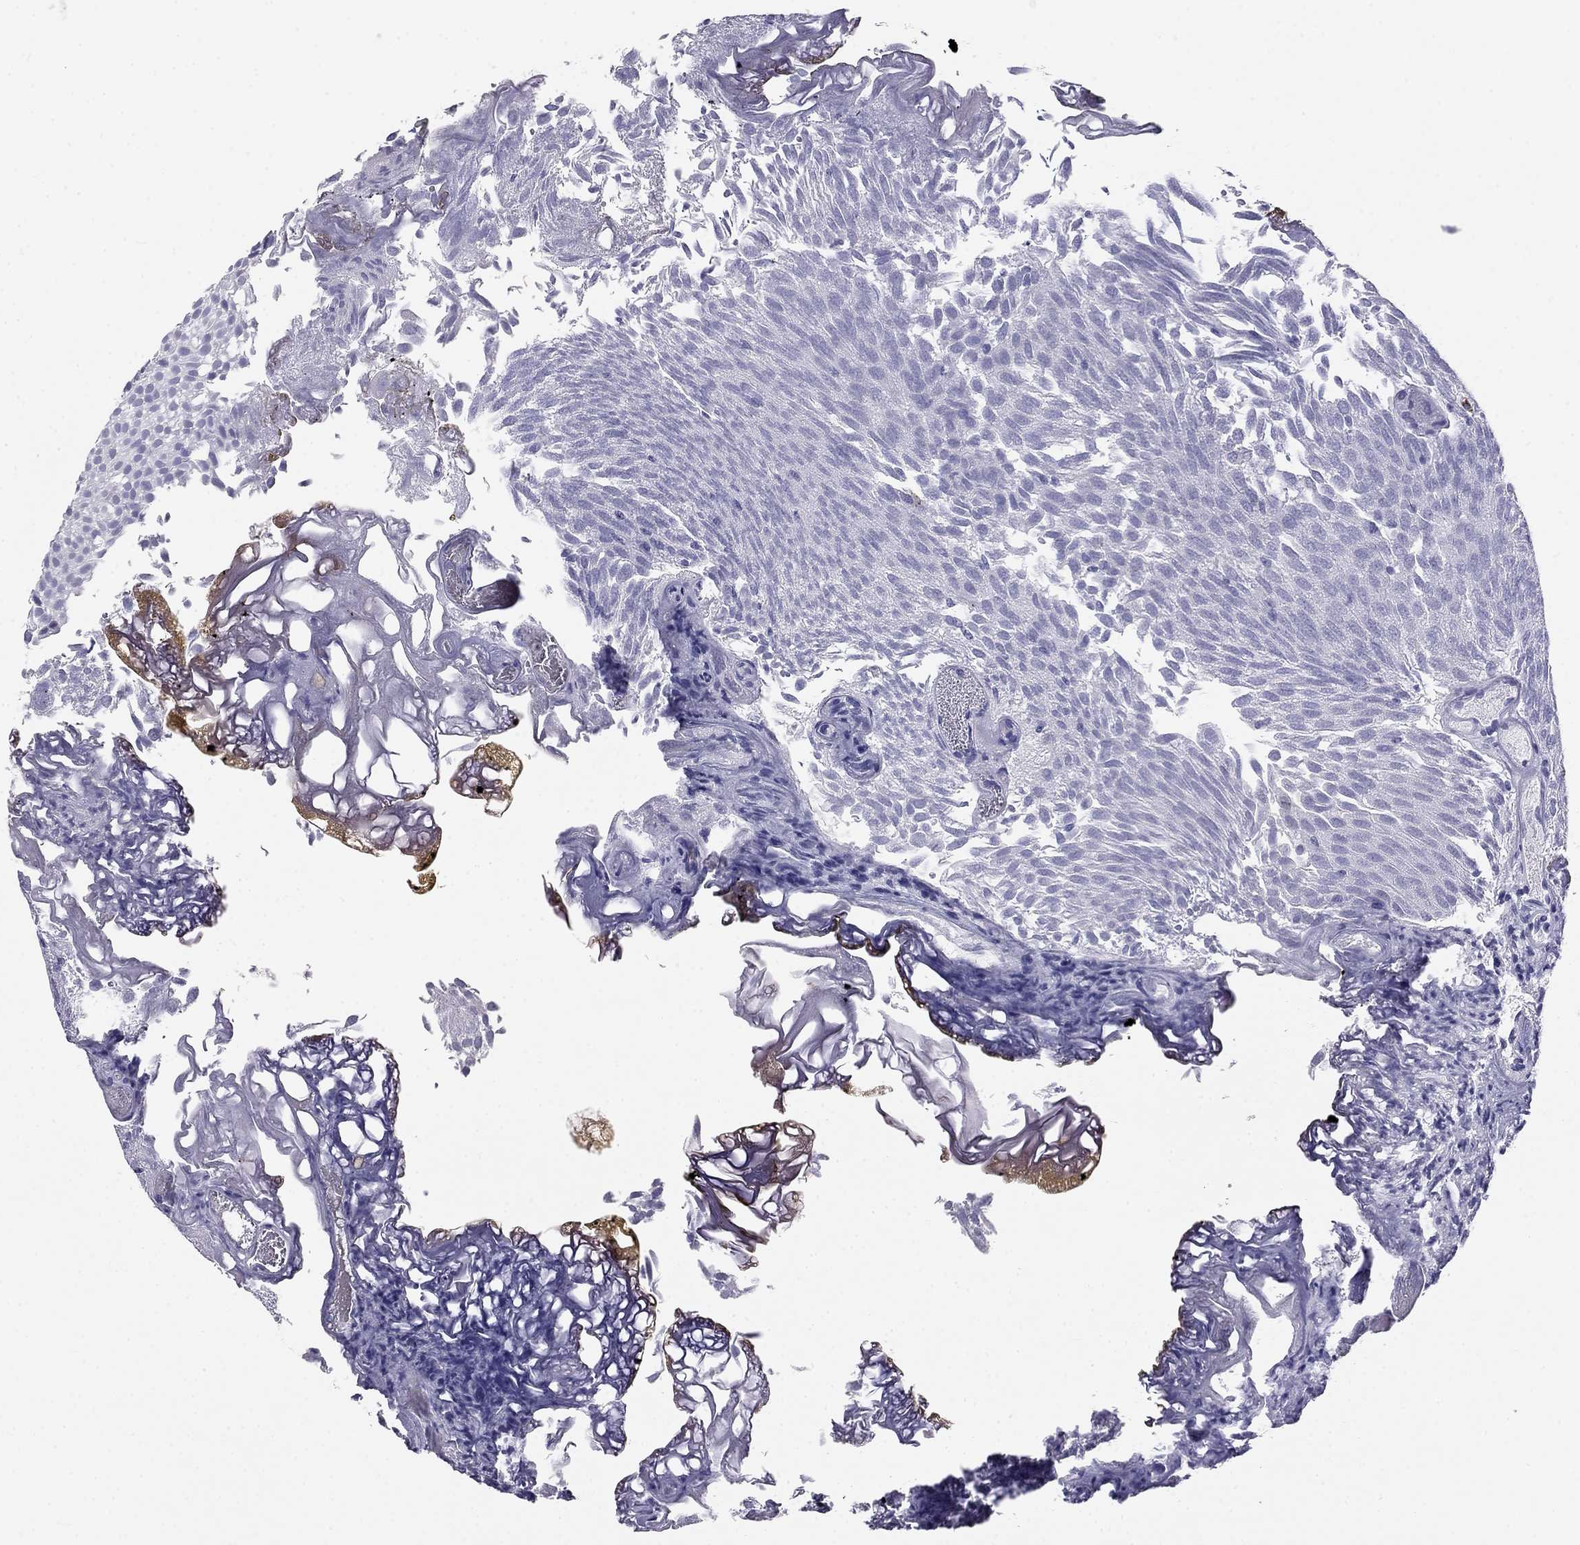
{"staining": {"intensity": "negative", "quantity": "none", "location": "none"}, "tissue": "urothelial cancer", "cell_type": "Tumor cells", "image_type": "cancer", "snomed": [{"axis": "morphology", "description": "Urothelial carcinoma, Low grade"}, {"axis": "topography", "description": "Urinary bladder"}], "caption": "Tumor cells show no significant protein staining in low-grade urothelial carcinoma.", "gene": "KLRG1", "patient": {"sex": "male", "age": 52}}